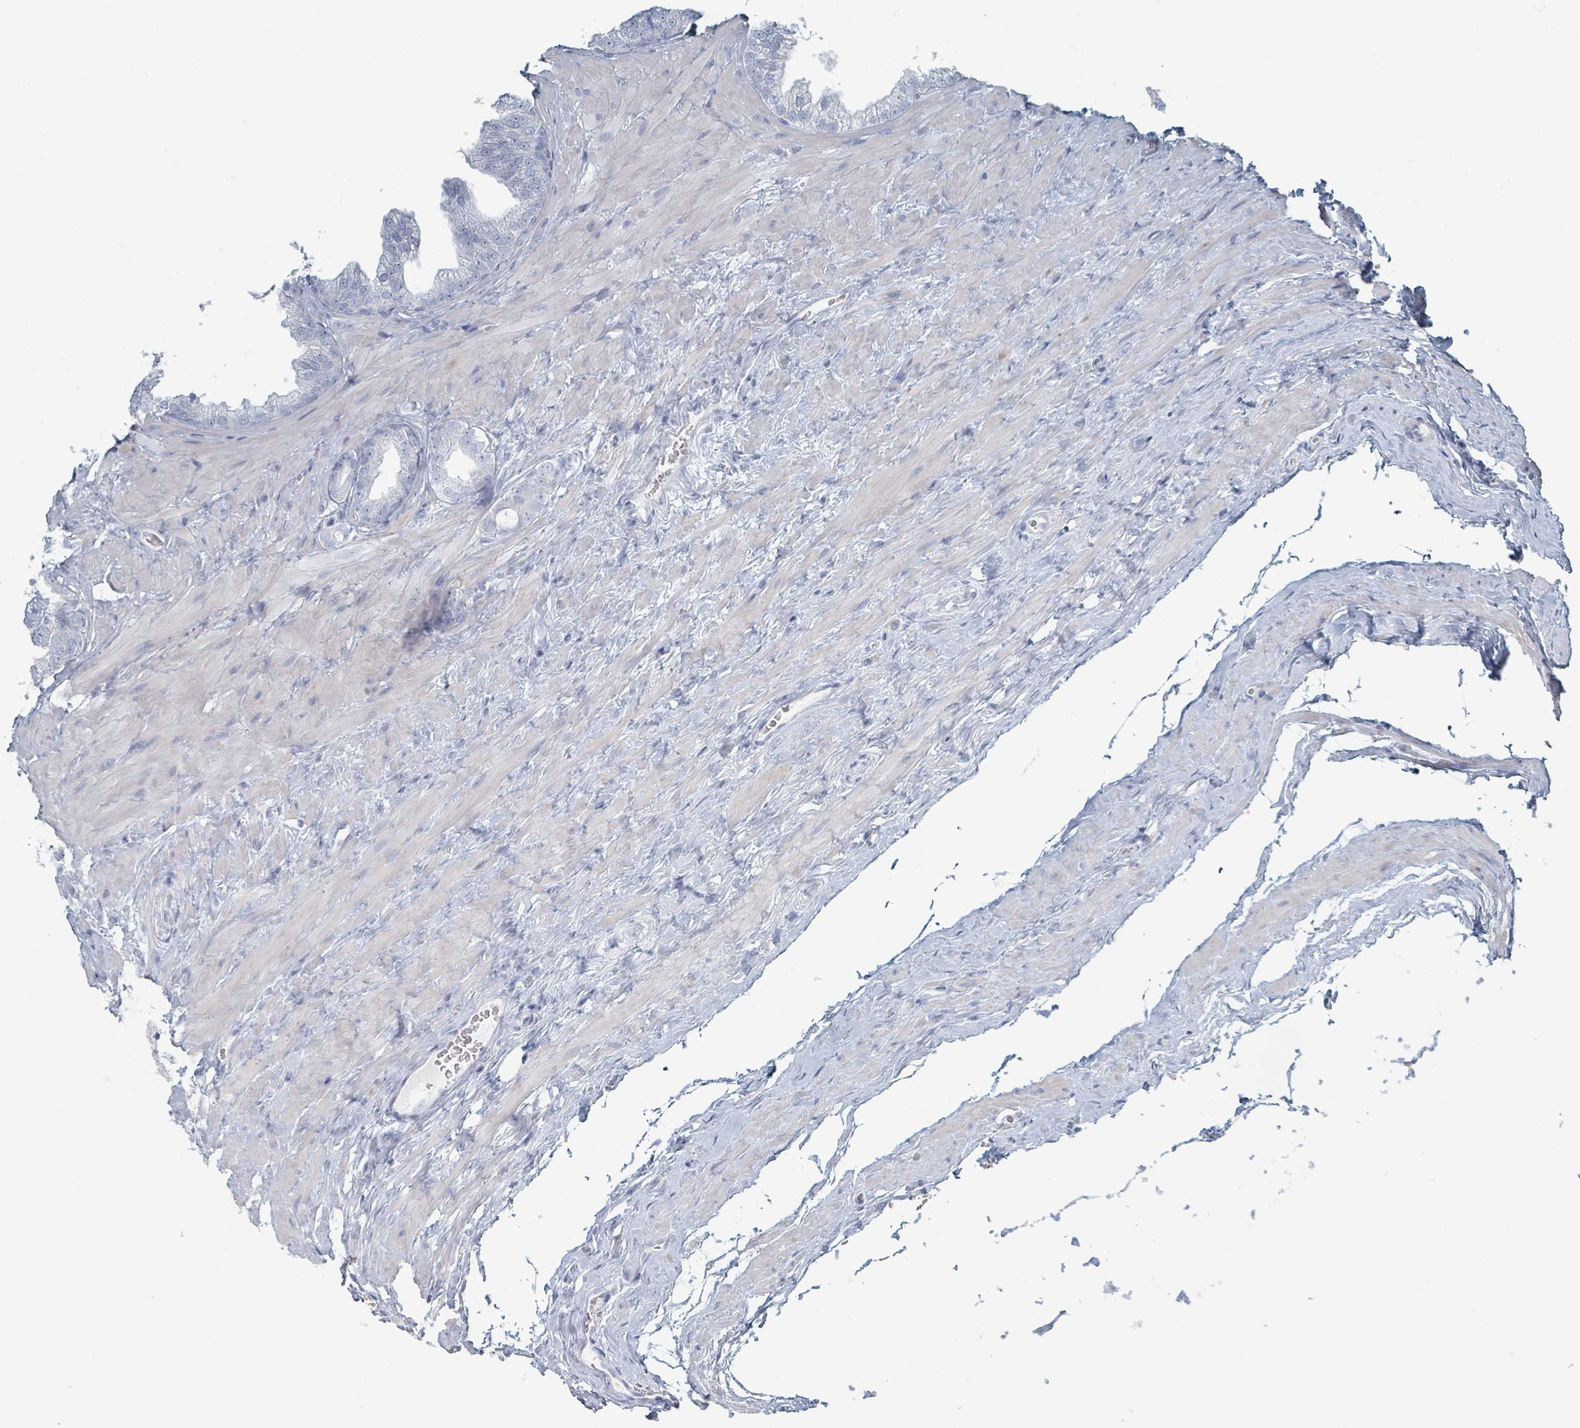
{"staining": {"intensity": "negative", "quantity": "none", "location": "none"}, "tissue": "prostate cancer", "cell_type": "Tumor cells", "image_type": "cancer", "snomed": [{"axis": "morphology", "description": "Adenocarcinoma, Low grade"}, {"axis": "topography", "description": "Prostate"}], "caption": "A photomicrograph of low-grade adenocarcinoma (prostate) stained for a protein exhibits no brown staining in tumor cells. (DAB immunohistochemistry with hematoxylin counter stain).", "gene": "HEATR5A", "patient": {"sex": "male", "age": 63}}